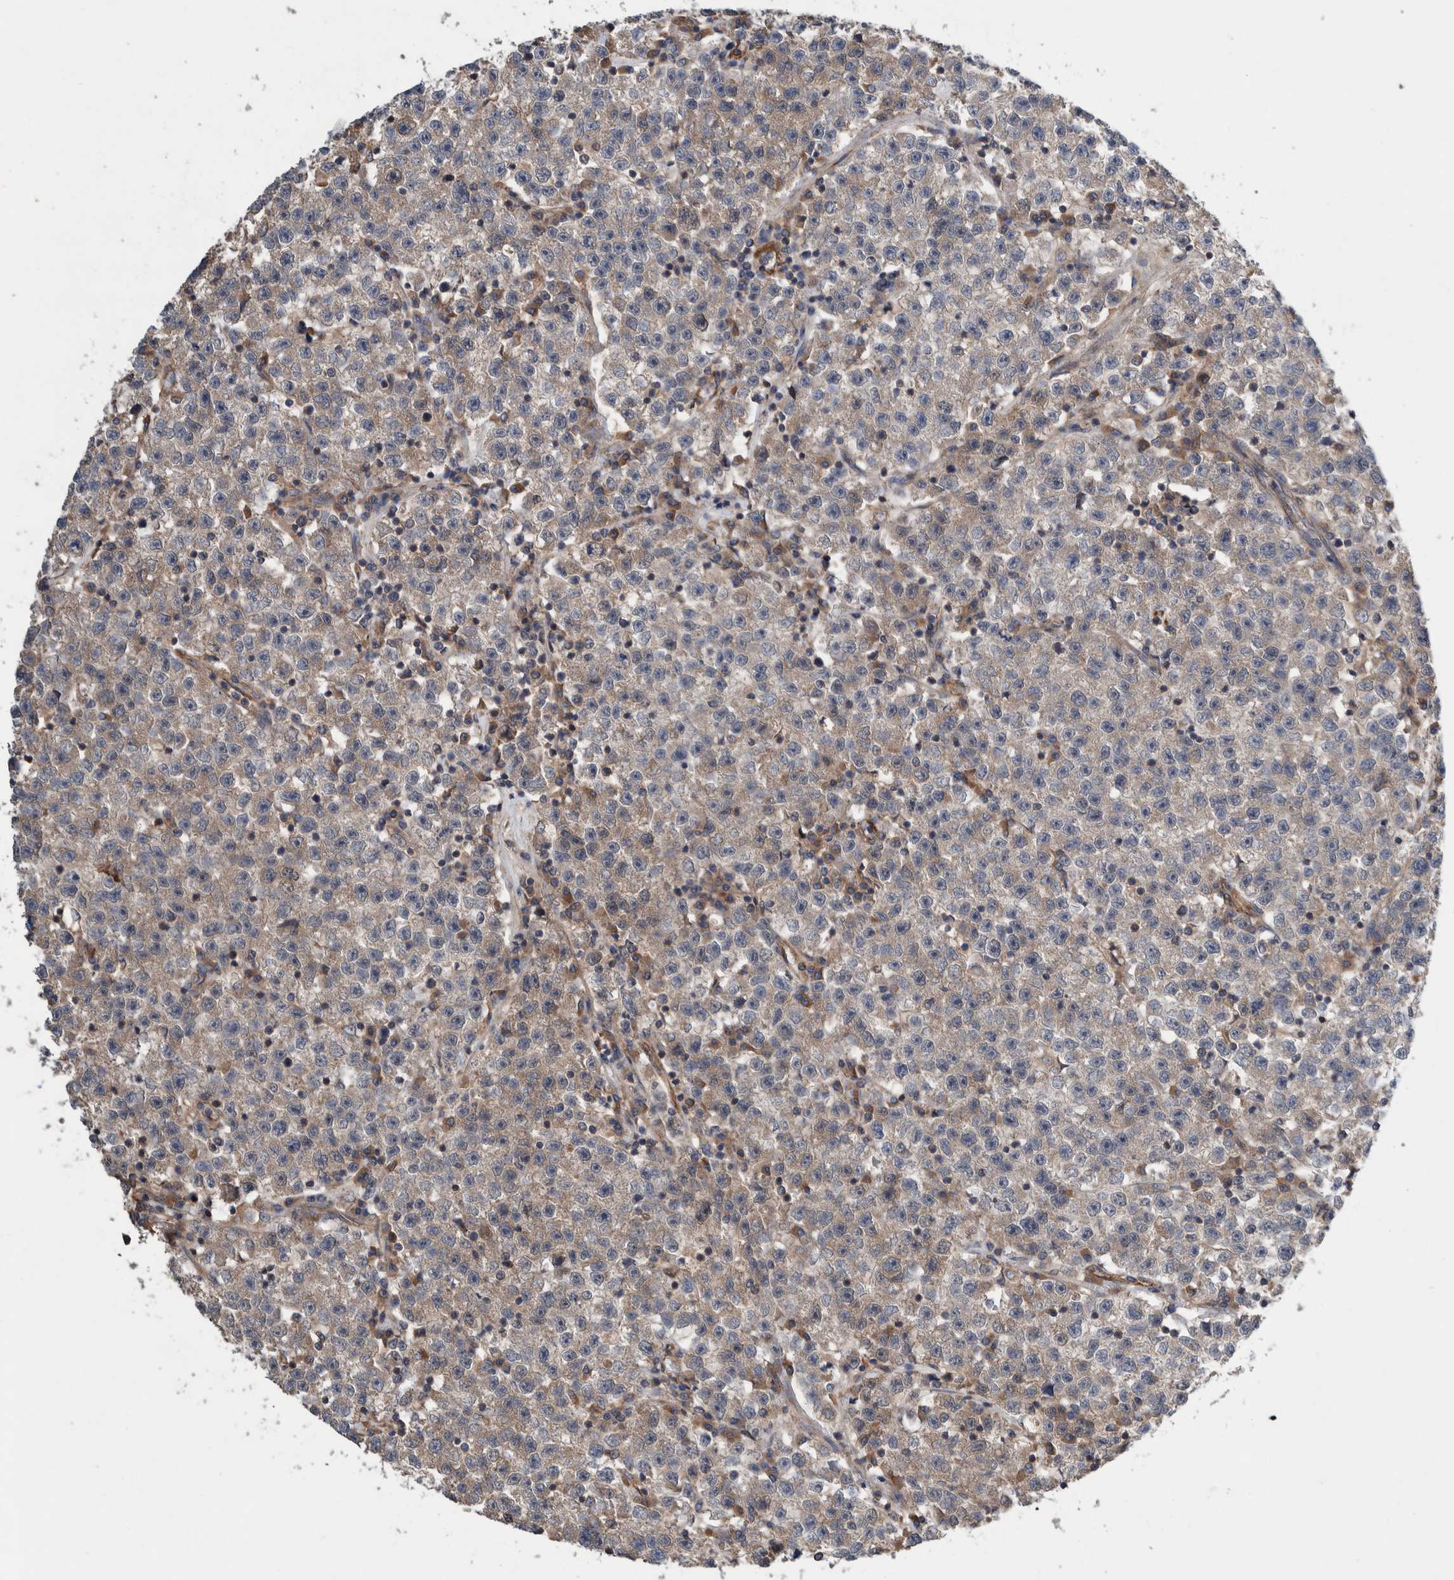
{"staining": {"intensity": "weak", "quantity": ">75%", "location": "cytoplasmic/membranous"}, "tissue": "testis cancer", "cell_type": "Tumor cells", "image_type": "cancer", "snomed": [{"axis": "morphology", "description": "Seminoma, NOS"}, {"axis": "topography", "description": "Testis"}], "caption": "Protein expression analysis of human testis seminoma reveals weak cytoplasmic/membranous expression in about >75% of tumor cells.", "gene": "PIK3R6", "patient": {"sex": "male", "age": 22}}